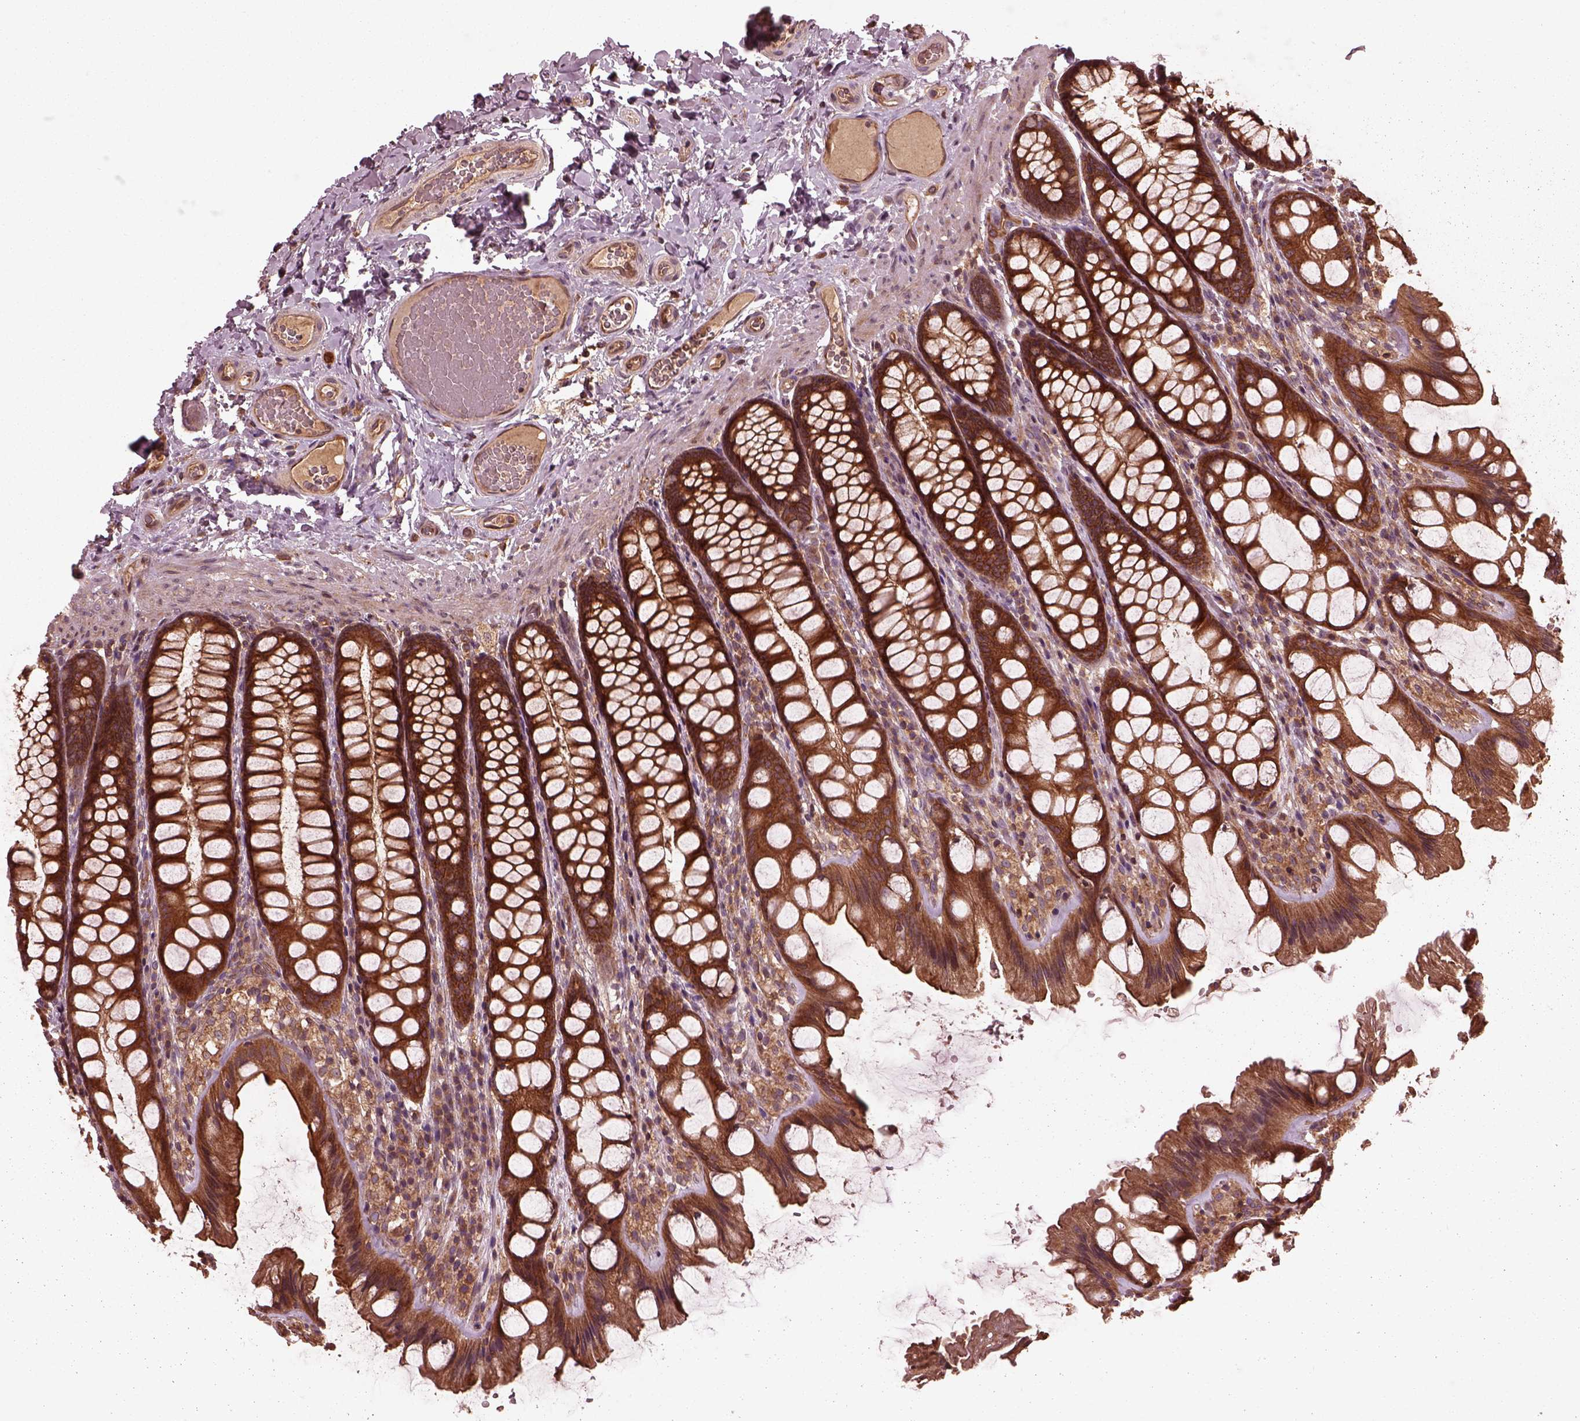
{"staining": {"intensity": "moderate", "quantity": "25%-75%", "location": "cytoplasmic/membranous"}, "tissue": "colon", "cell_type": "Endothelial cells", "image_type": "normal", "snomed": [{"axis": "morphology", "description": "Normal tissue, NOS"}, {"axis": "topography", "description": "Colon"}], "caption": "Protein expression analysis of unremarkable human colon reveals moderate cytoplasmic/membranous expression in approximately 25%-75% of endothelial cells. Immunohistochemistry (ihc) stains the protein in brown and the nuclei are stained blue.", "gene": "PIK3R2", "patient": {"sex": "male", "age": 47}}